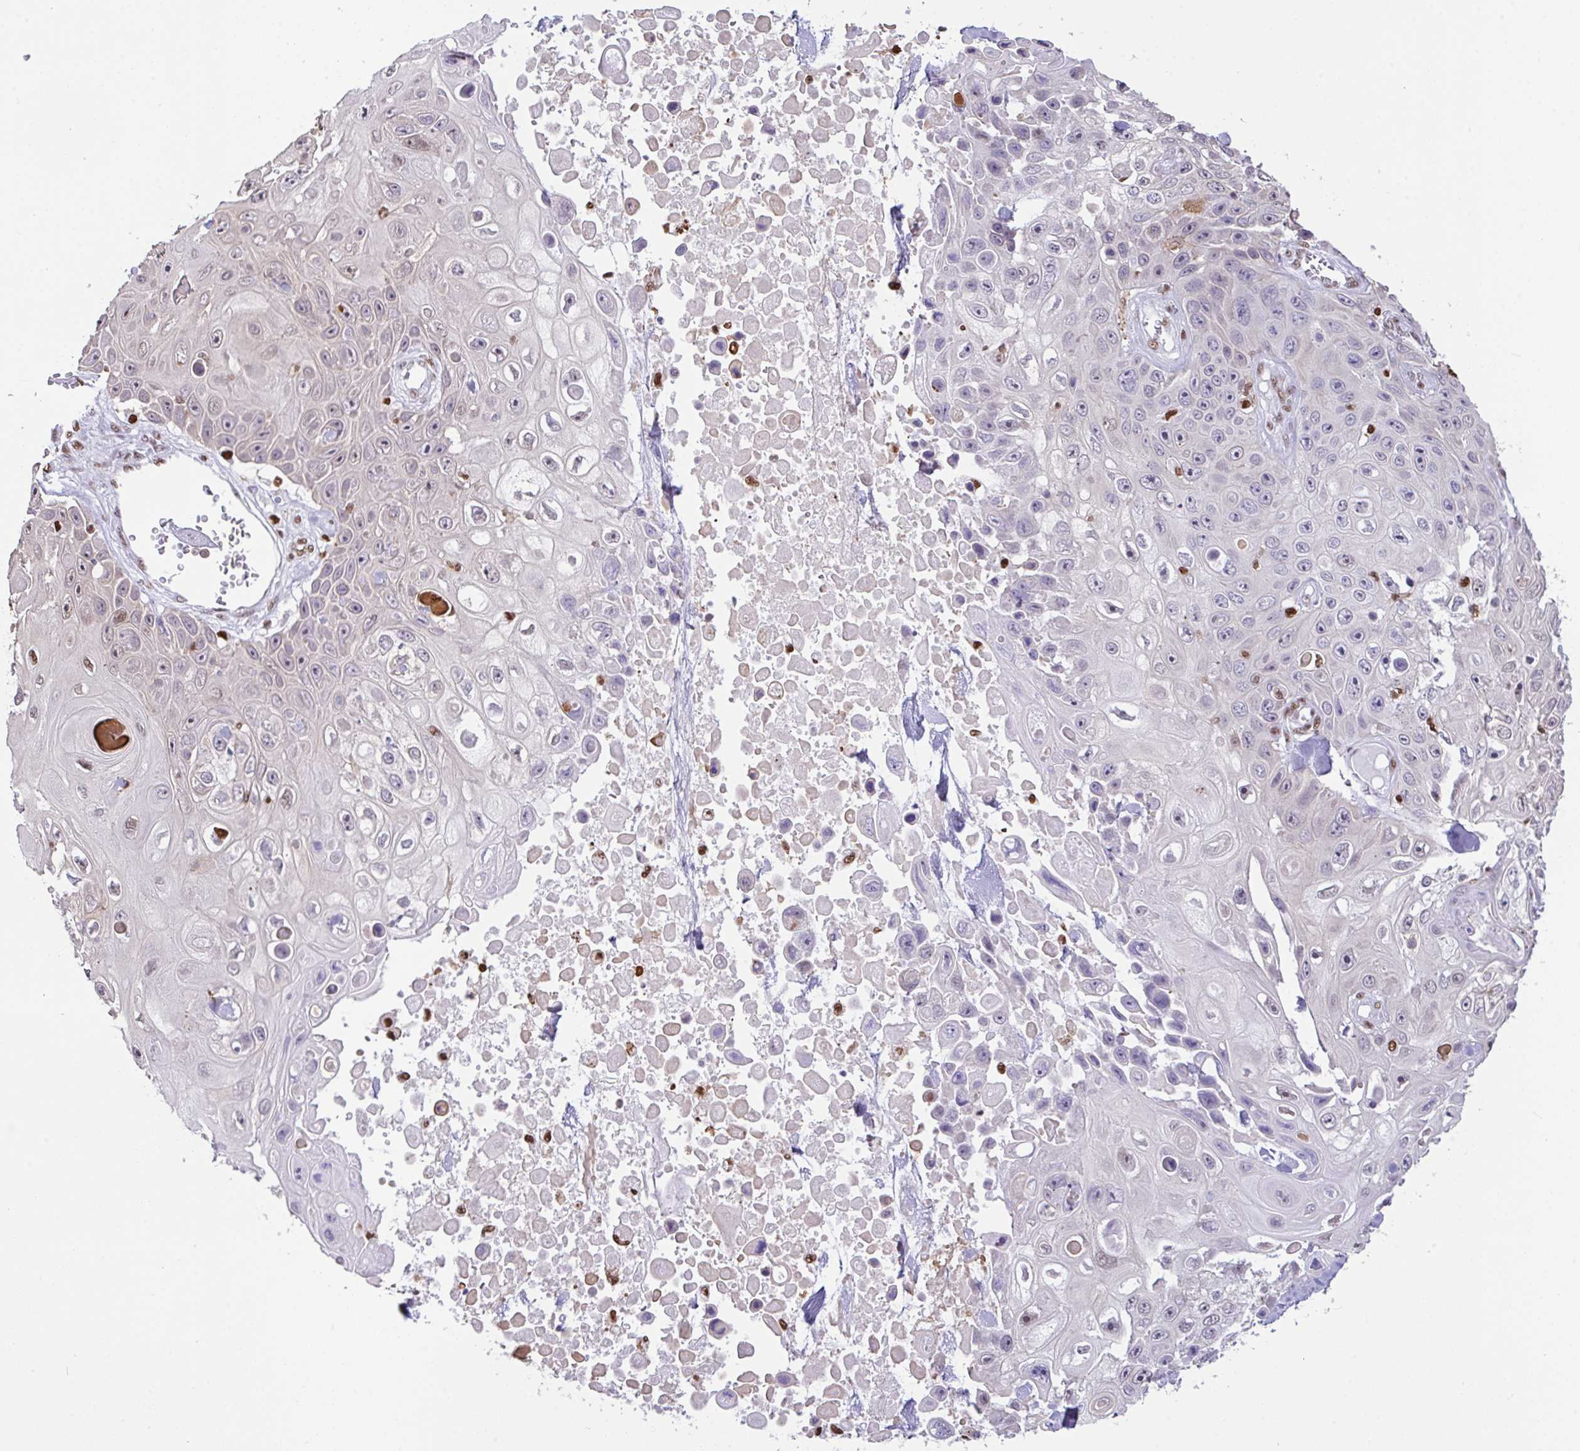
{"staining": {"intensity": "negative", "quantity": "none", "location": "none"}, "tissue": "skin cancer", "cell_type": "Tumor cells", "image_type": "cancer", "snomed": [{"axis": "morphology", "description": "Squamous cell carcinoma, NOS"}, {"axis": "topography", "description": "Skin"}], "caption": "This is an IHC micrograph of human skin cancer (squamous cell carcinoma). There is no positivity in tumor cells.", "gene": "BTBD10", "patient": {"sex": "male", "age": 82}}